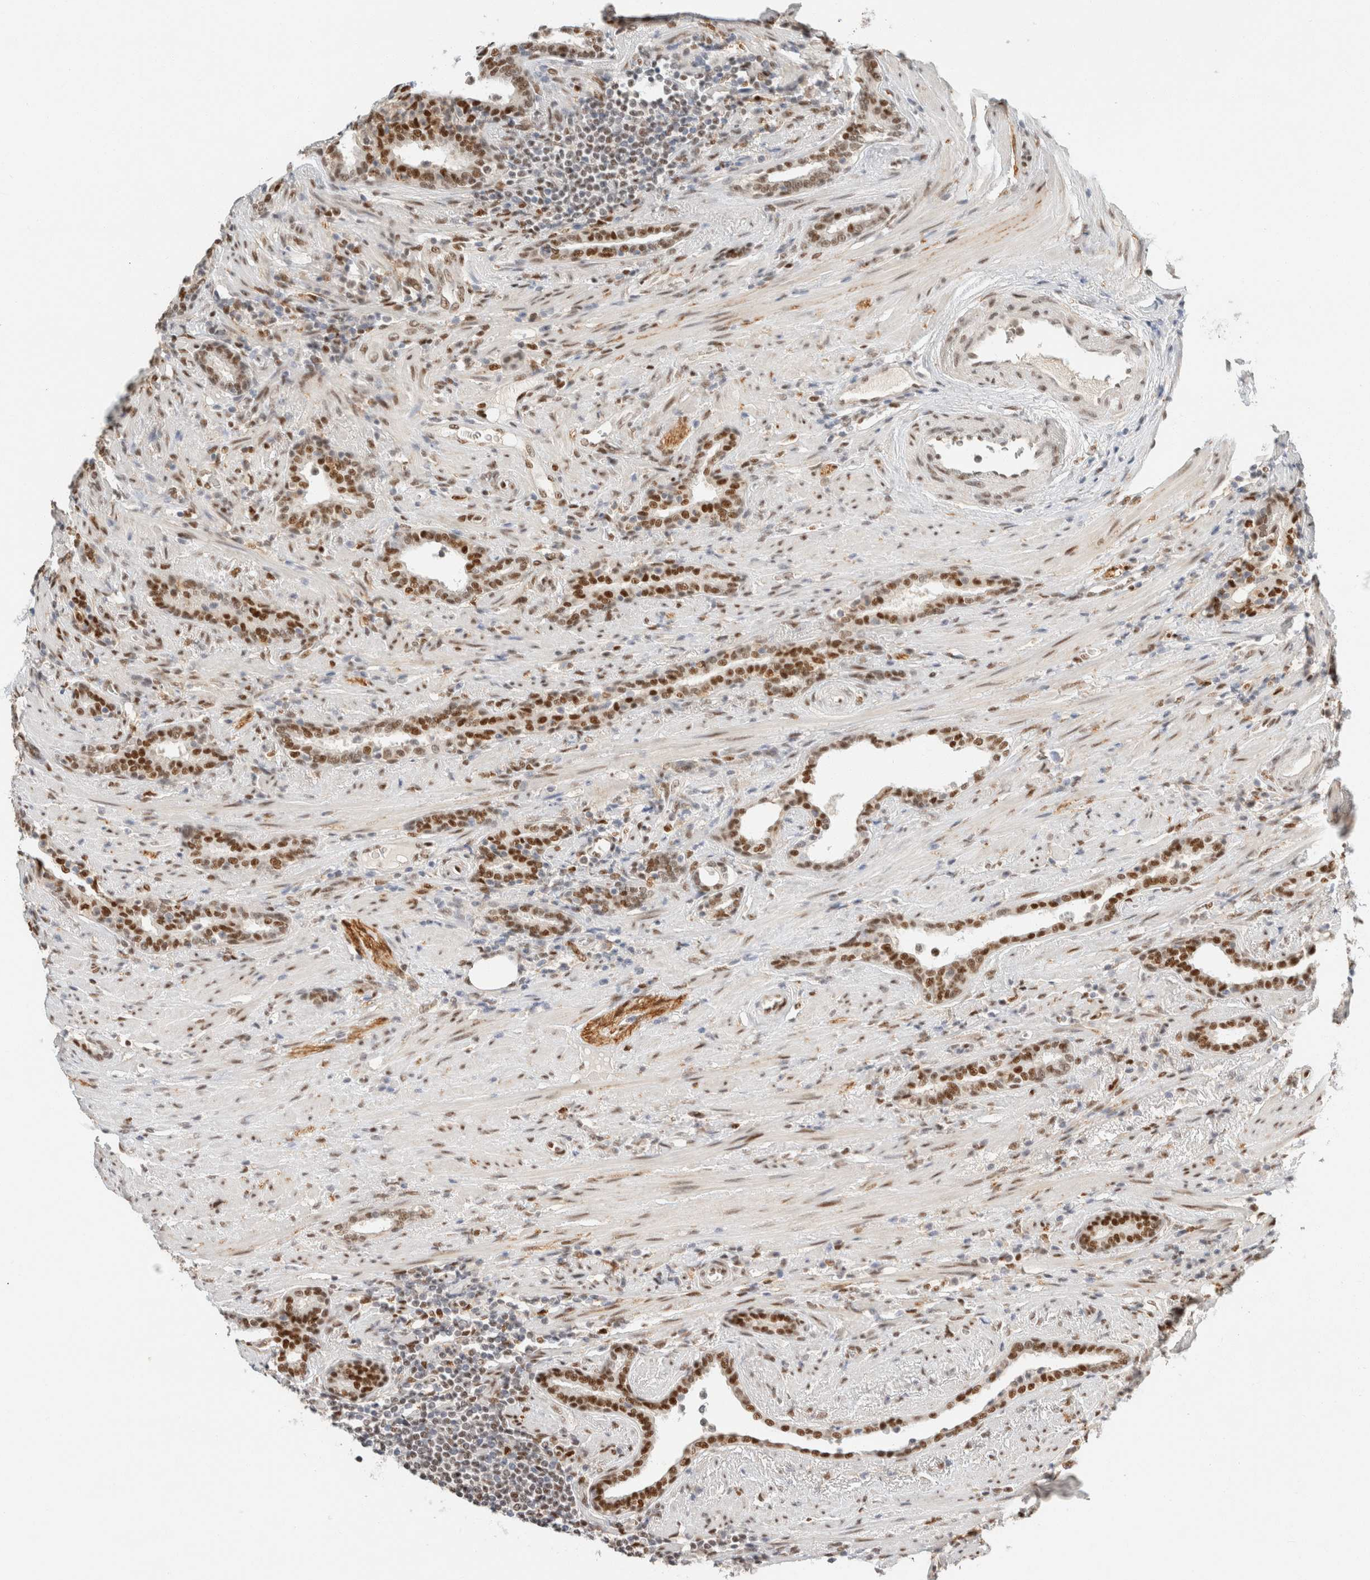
{"staining": {"intensity": "moderate", "quantity": ">75%", "location": "nuclear"}, "tissue": "prostate cancer", "cell_type": "Tumor cells", "image_type": "cancer", "snomed": [{"axis": "morphology", "description": "Adenocarcinoma, High grade"}, {"axis": "topography", "description": "Prostate"}], "caption": "Approximately >75% of tumor cells in prostate high-grade adenocarcinoma display moderate nuclear protein expression as visualized by brown immunohistochemical staining.", "gene": "ZNF768", "patient": {"sex": "male", "age": 71}}